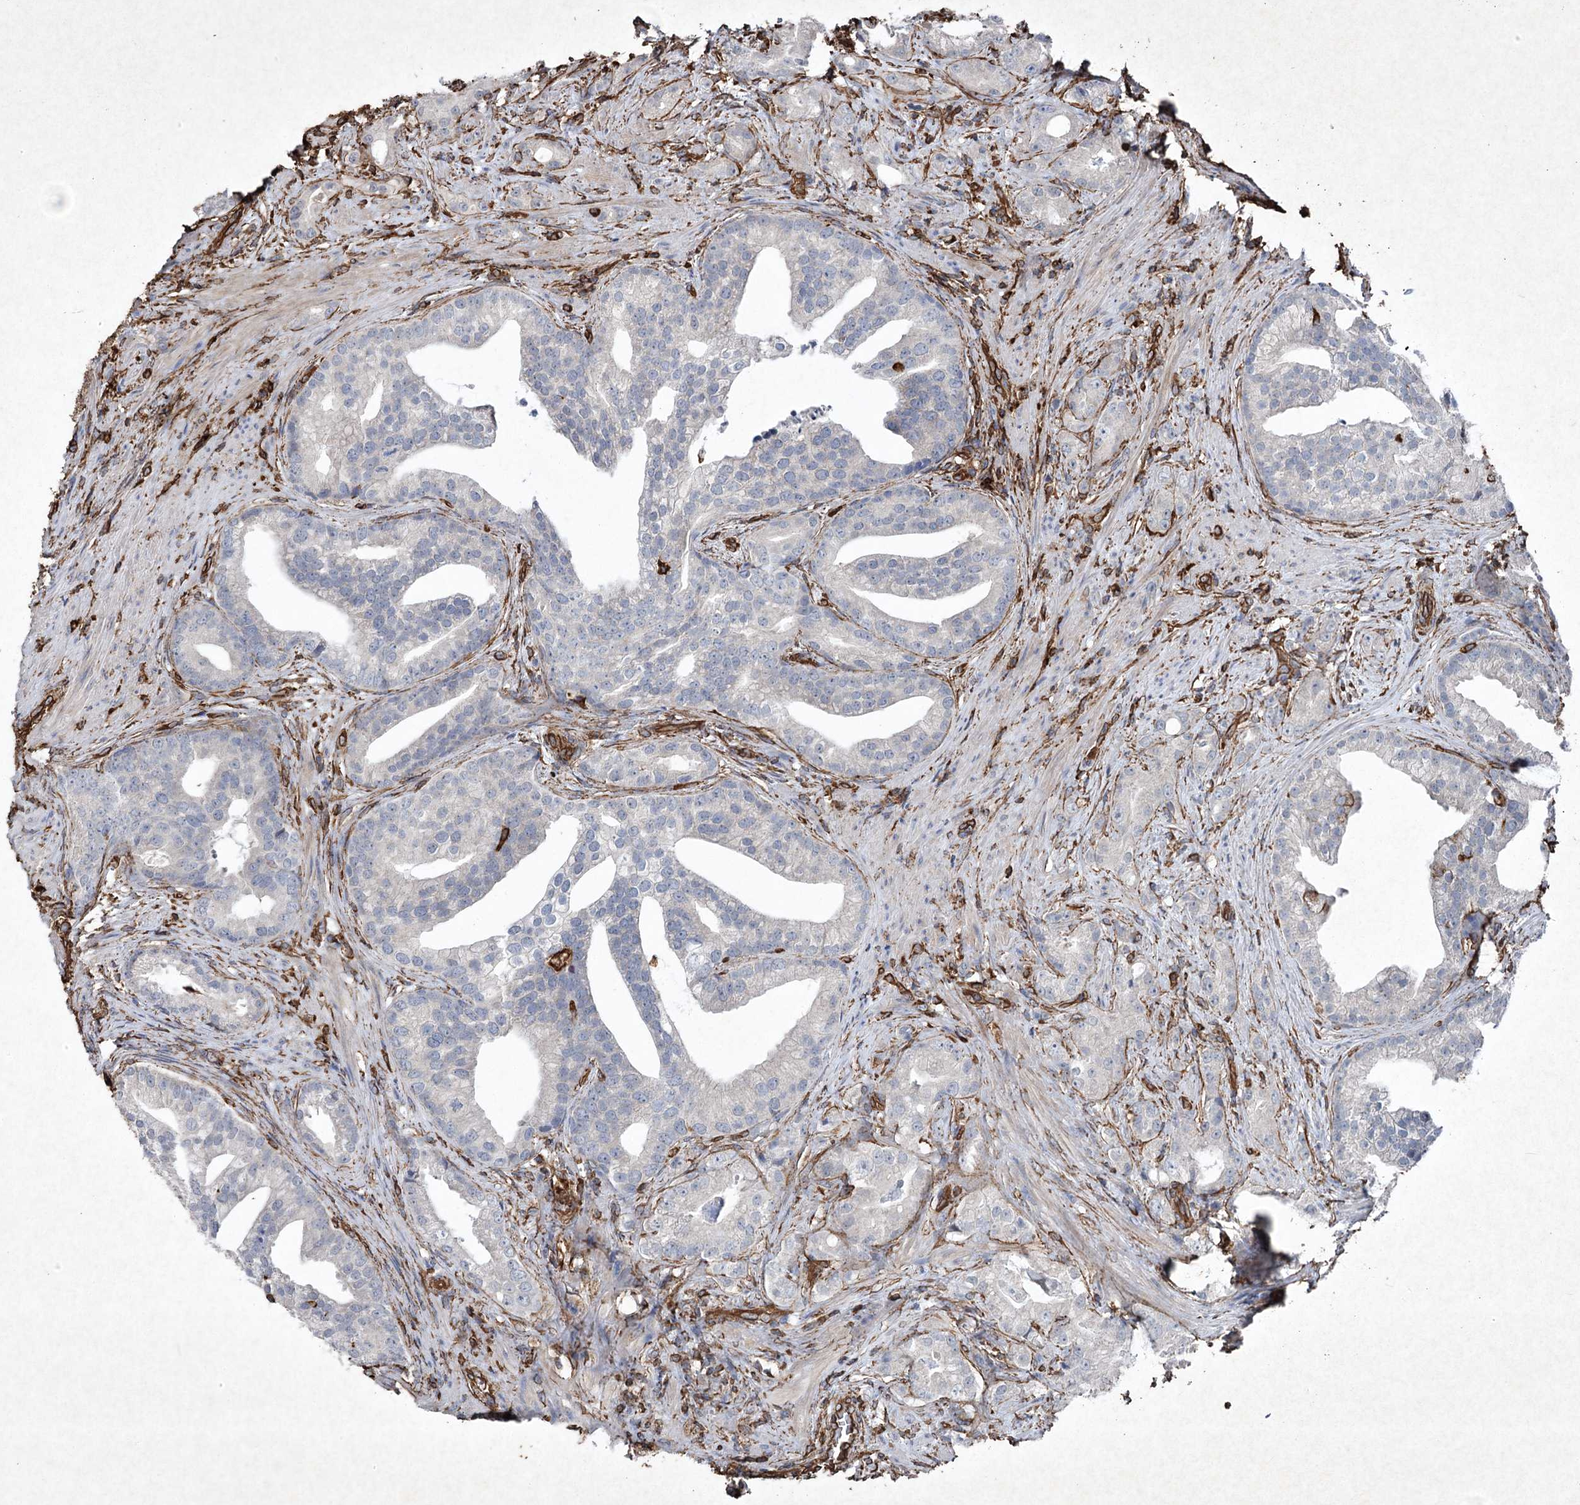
{"staining": {"intensity": "negative", "quantity": "none", "location": "none"}, "tissue": "prostate cancer", "cell_type": "Tumor cells", "image_type": "cancer", "snomed": [{"axis": "morphology", "description": "Adenocarcinoma, Low grade"}, {"axis": "topography", "description": "Prostate"}], "caption": "DAB immunohistochemical staining of human prostate adenocarcinoma (low-grade) shows no significant positivity in tumor cells.", "gene": "CLEC4M", "patient": {"sex": "male", "age": 71}}